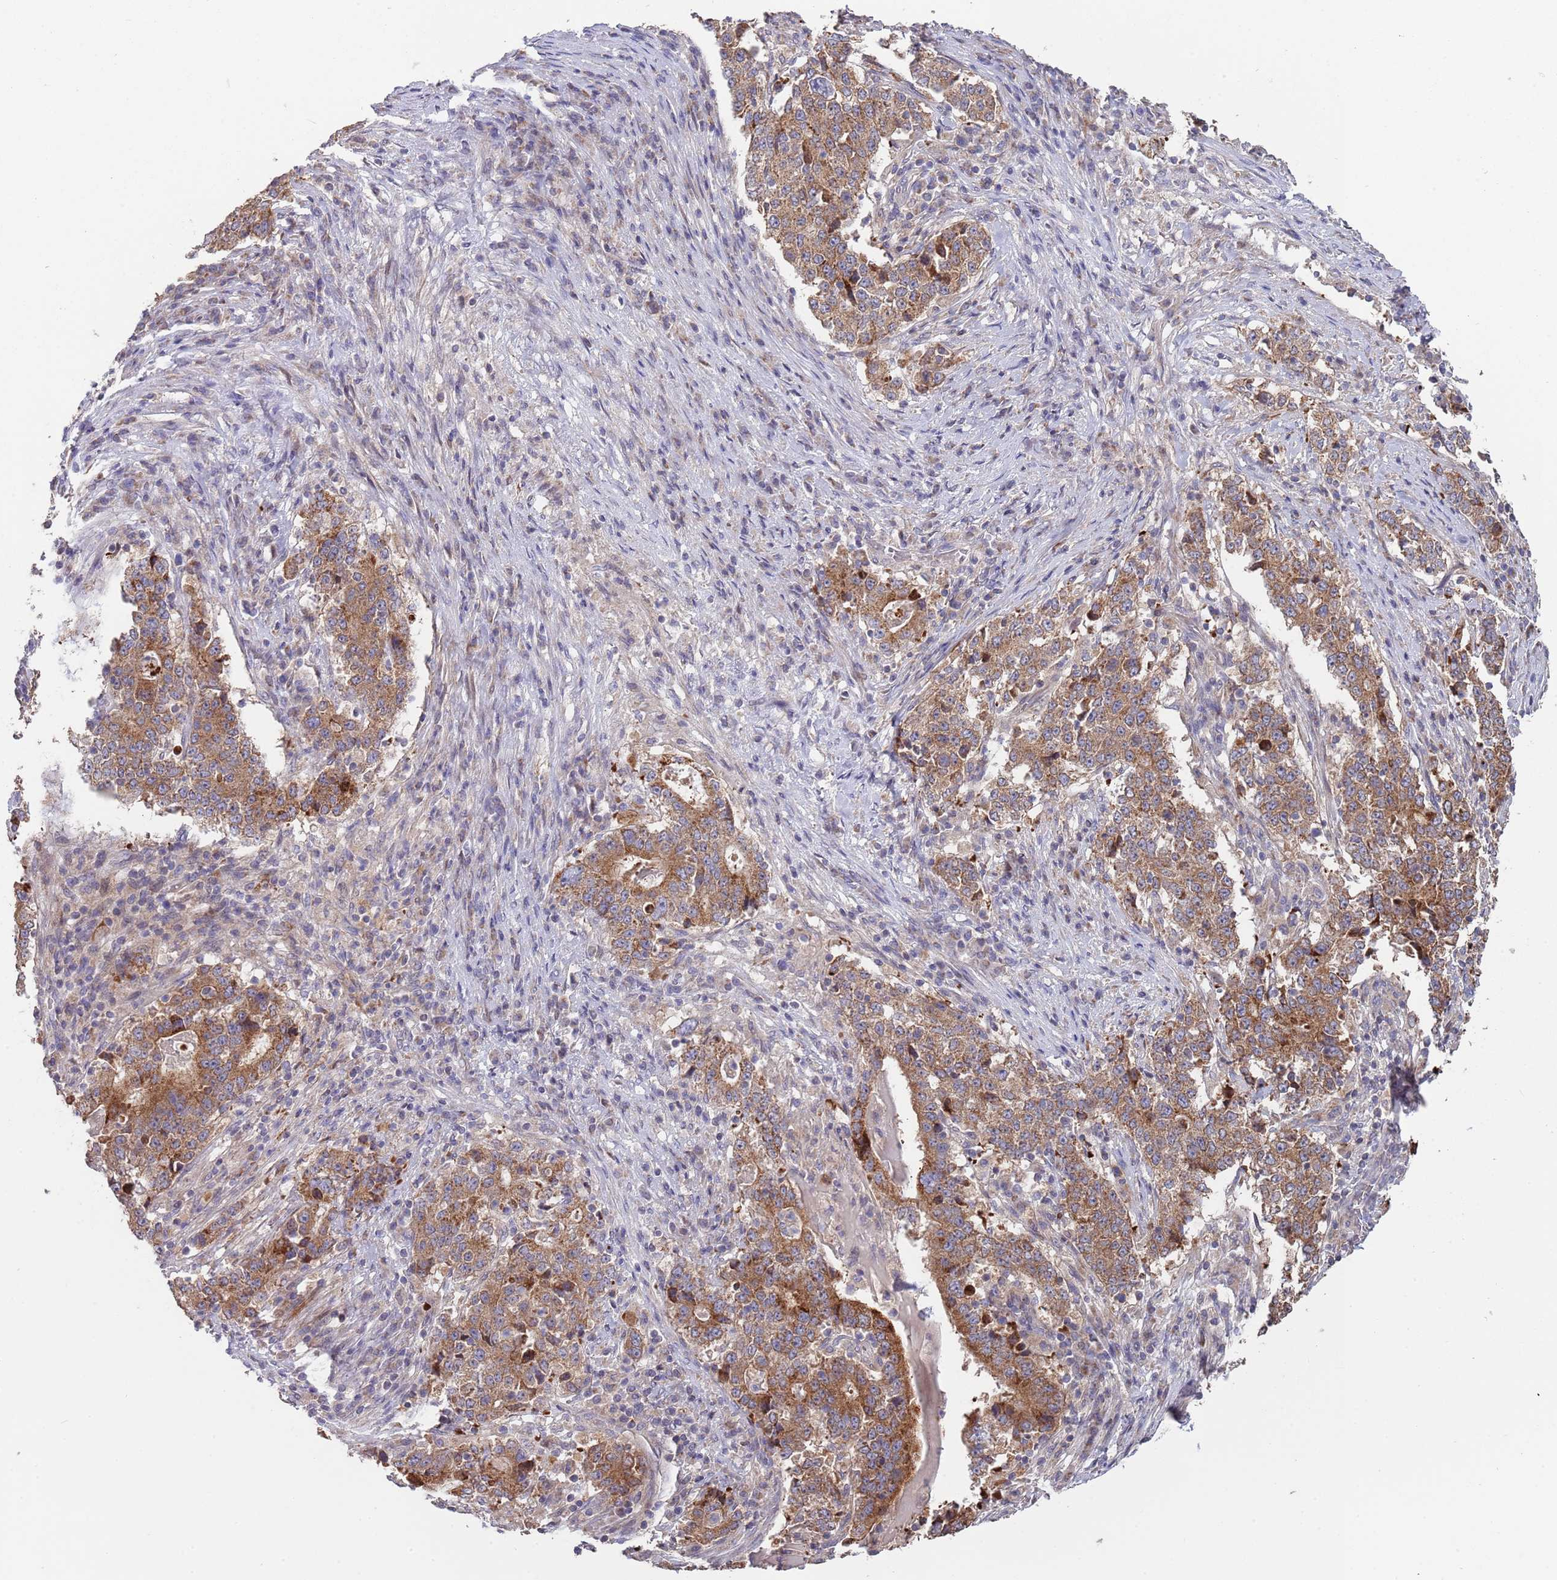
{"staining": {"intensity": "moderate", "quantity": ">75%", "location": "cytoplasmic/membranous"}, "tissue": "stomach cancer", "cell_type": "Tumor cells", "image_type": "cancer", "snomed": [{"axis": "morphology", "description": "Adenocarcinoma, NOS"}, {"axis": "topography", "description": "Stomach"}], "caption": "Immunohistochemistry of human stomach cancer demonstrates medium levels of moderate cytoplasmic/membranous positivity in about >75% of tumor cells.", "gene": "ABCC10", "patient": {"sex": "male", "age": 59}}